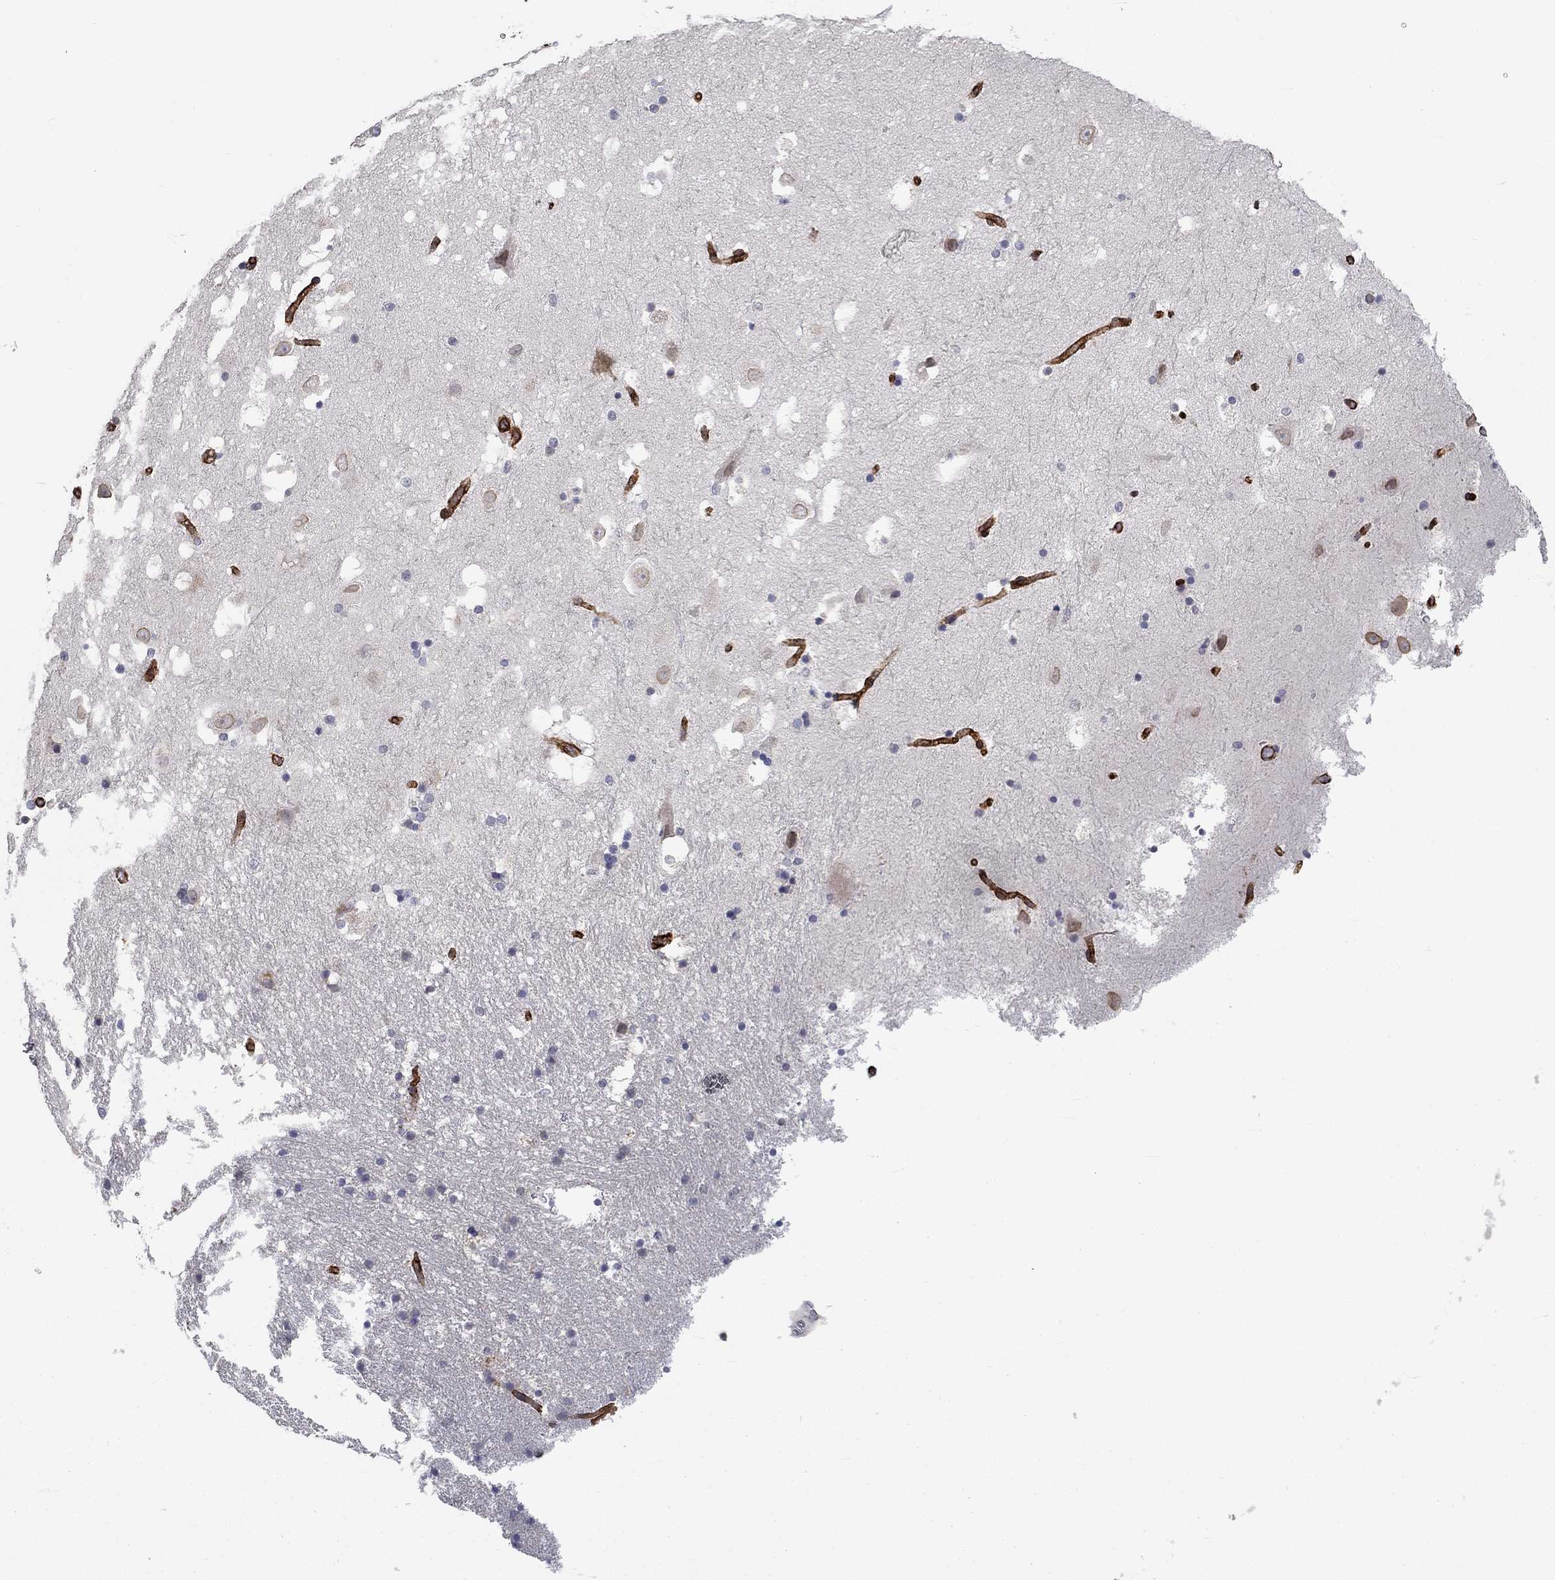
{"staining": {"intensity": "negative", "quantity": "none", "location": "none"}, "tissue": "hippocampus", "cell_type": "Glial cells", "image_type": "normal", "snomed": [{"axis": "morphology", "description": "Normal tissue, NOS"}, {"axis": "topography", "description": "Hippocampus"}], "caption": "Immunohistochemistry (IHC) histopathology image of unremarkable hippocampus: hippocampus stained with DAB shows no significant protein staining in glial cells.", "gene": "SYNC", "patient": {"sex": "male", "age": 51}}